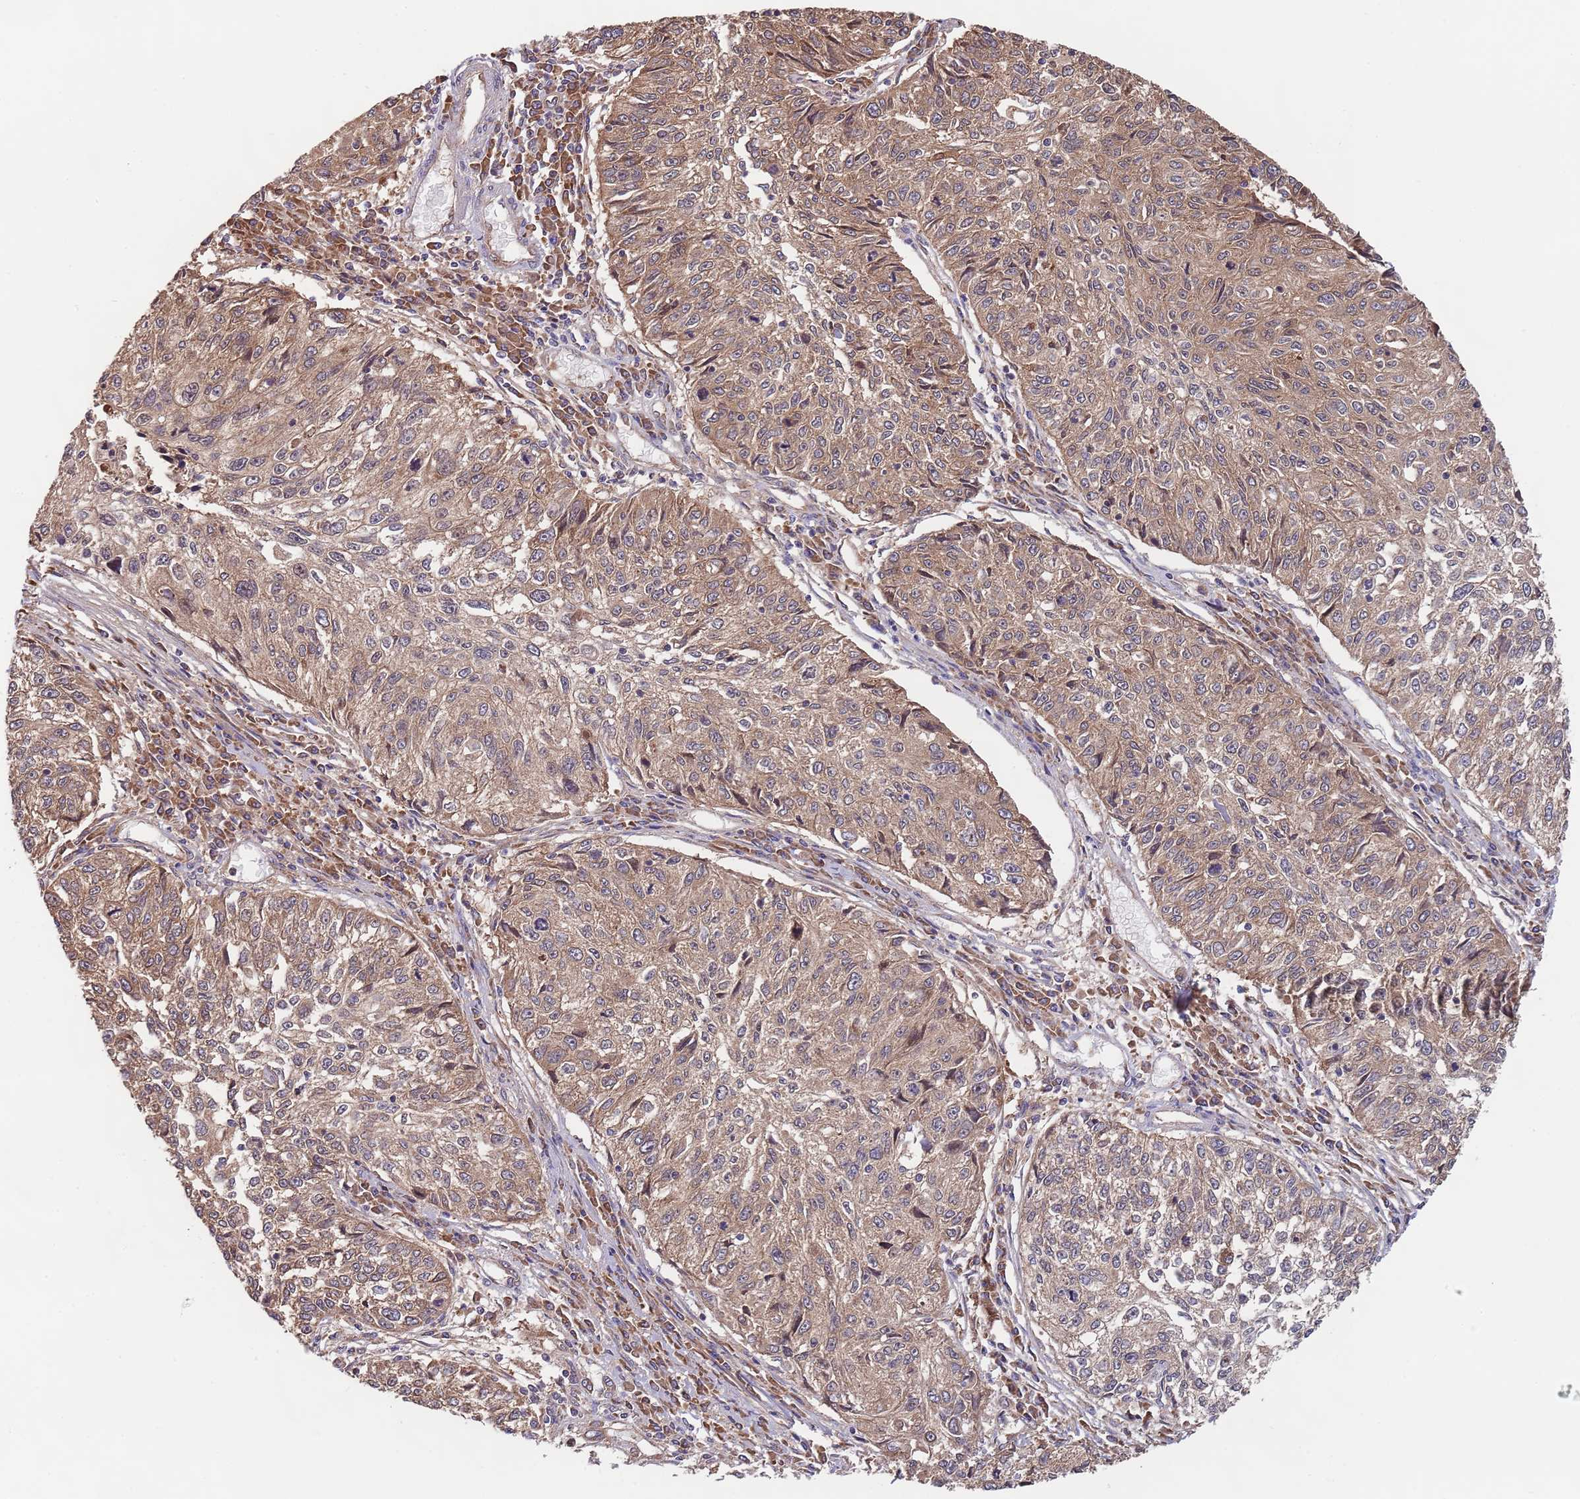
{"staining": {"intensity": "moderate", "quantity": ">75%", "location": "cytoplasmic/membranous"}, "tissue": "cervical cancer", "cell_type": "Tumor cells", "image_type": "cancer", "snomed": [{"axis": "morphology", "description": "Squamous cell carcinoma, NOS"}, {"axis": "topography", "description": "Cervix"}], "caption": "Cervical squamous cell carcinoma was stained to show a protein in brown. There is medium levels of moderate cytoplasmic/membranous positivity in about >75% of tumor cells. The staining was performed using DAB (3,3'-diaminobenzidine) to visualize the protein expression in brown, while the nuclei were stained in blue with hematoxylin (Magnification: 20x).", "gene": "EIF3F", "patient": {"sex": "female", "age": 57}}